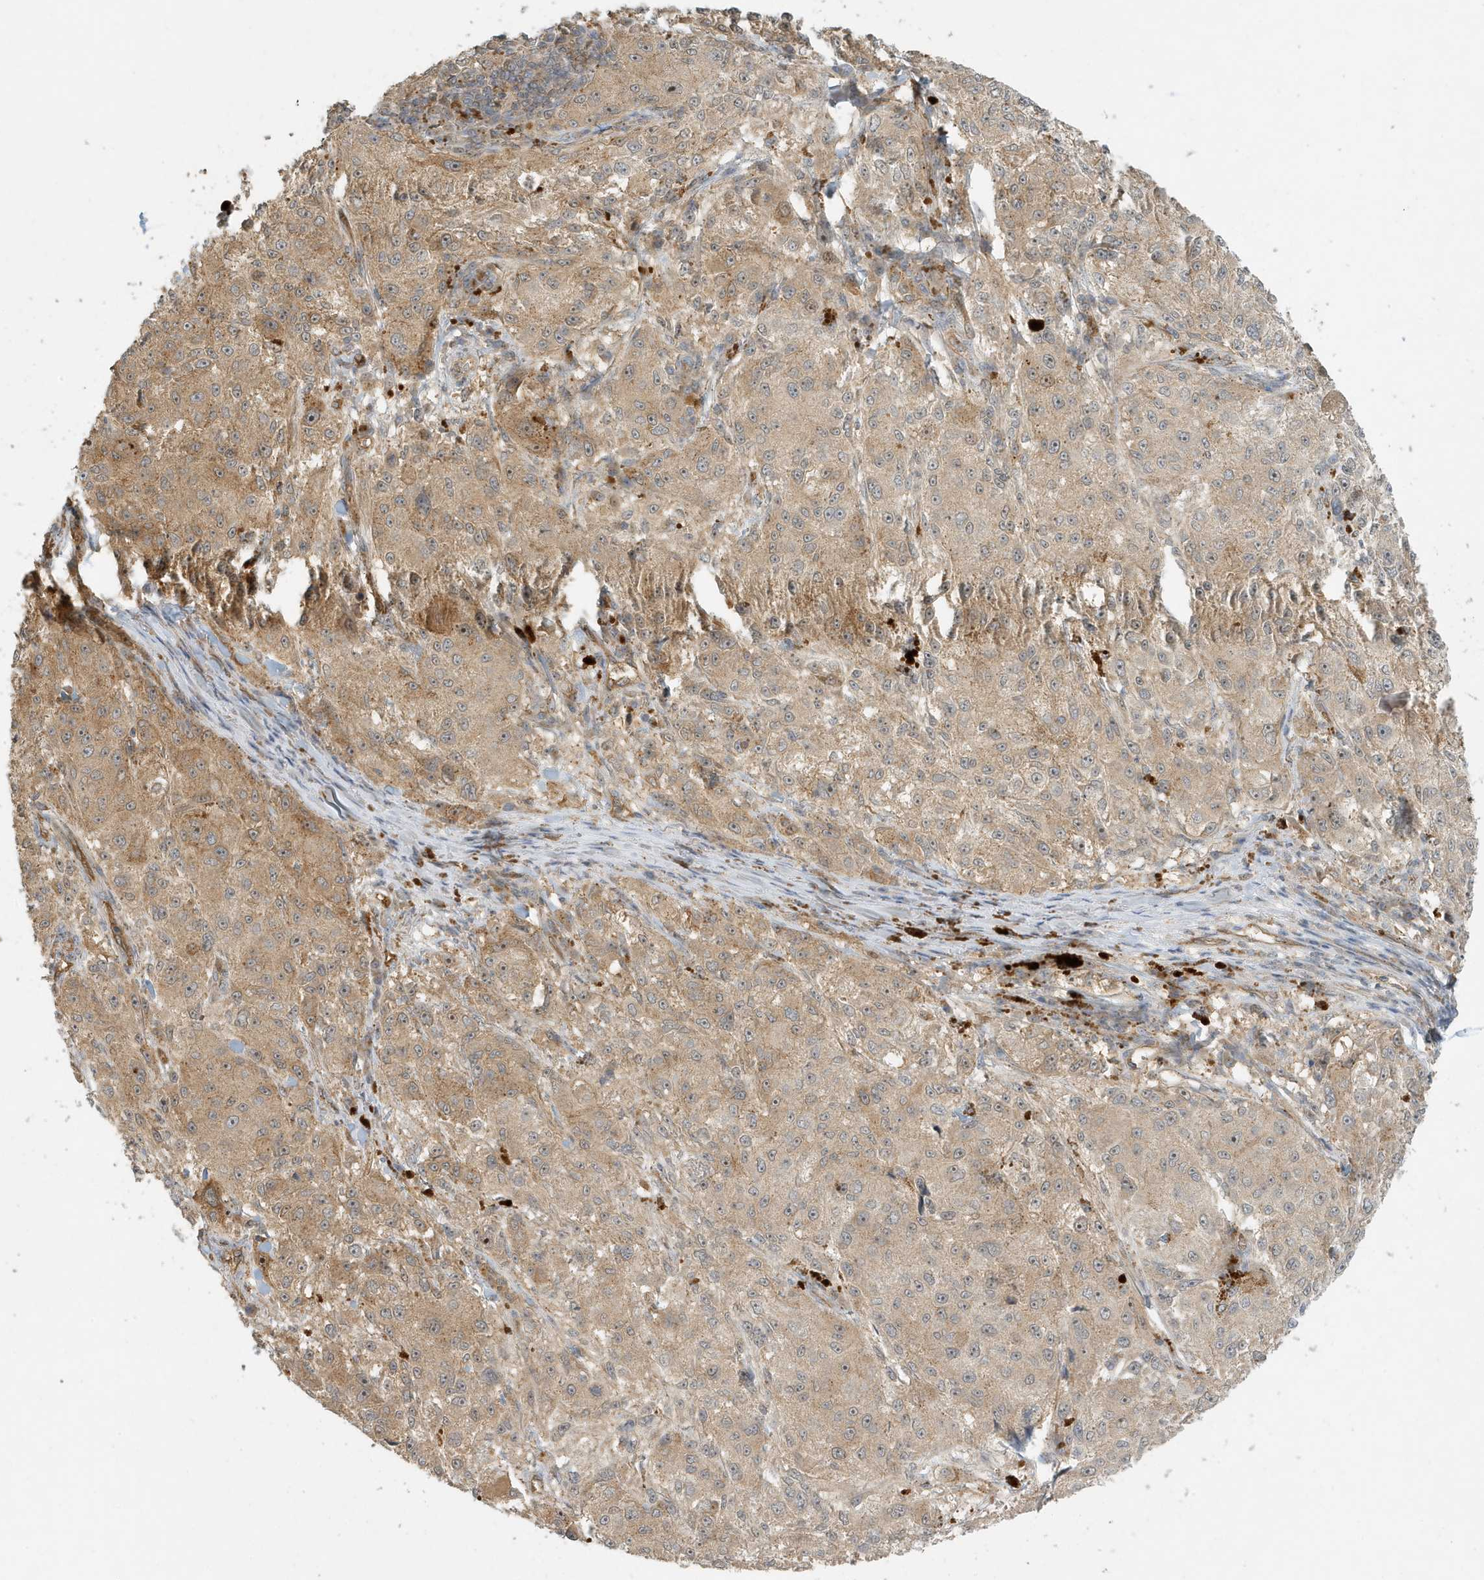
{"staining": {"intensity": "moderate", "quantity": "25%-75%", "location": "cytoplasmic/membranous,nuclear"}, "tissue": "melanoma", "cell_type": "Tumor cells", "image_type": "cancer", "snomed": [{"axis": "morphology", "description": "Necrosis, NOS"}, {"axis": "morphology", "description": "Malignant melanoma, NOS"}, {"axis": "topography", "description": "Skin"}], "caption": "Protein analysis of melanoma tissue displays moderate cytoplasmic/membranous and nuclear expression in about 25%-75% of tumor cells.", "gene": "FYCO1", "patient": {"sex": "female", "age": 87}}